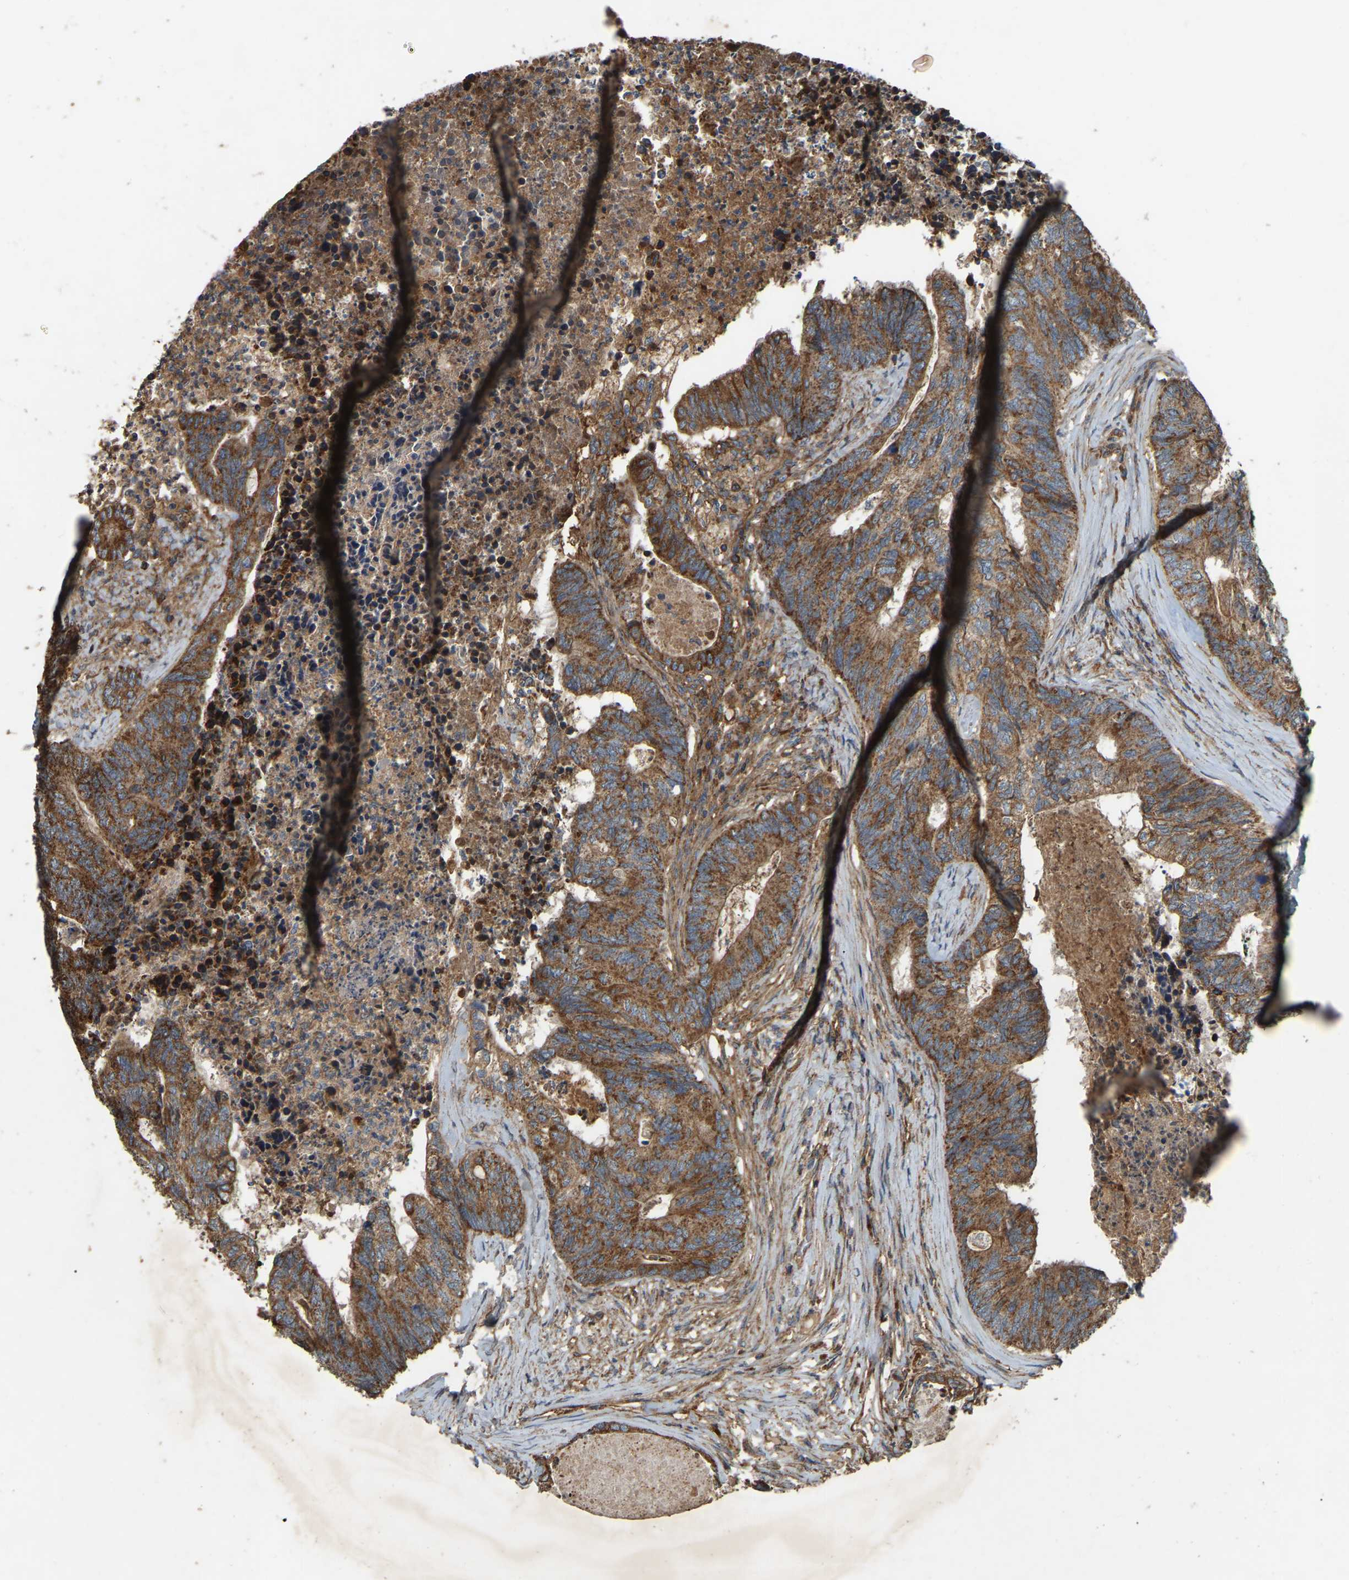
{"staining": {"intensity": "moderate", "quantity": ">75%", "location": "cytoplasmic/membranous"}, "tissue": "colorectal cancer", "cell_type": "Tumor cells", "image_type": "cancer", "snomed": [{"axis": "morphology", "description": "Adenocarcinoma, NOS"}, {"axis": "topography", "description": "Colon"}], "caption": "Protein analysis of adenocarcinoma (colorectal) tissue shows moderate cytoplasmic/membranous expression in approximately >75% of tumor cells.", "gene": "SAMD9L", "patient": {"sex": "female", "age": 67}}